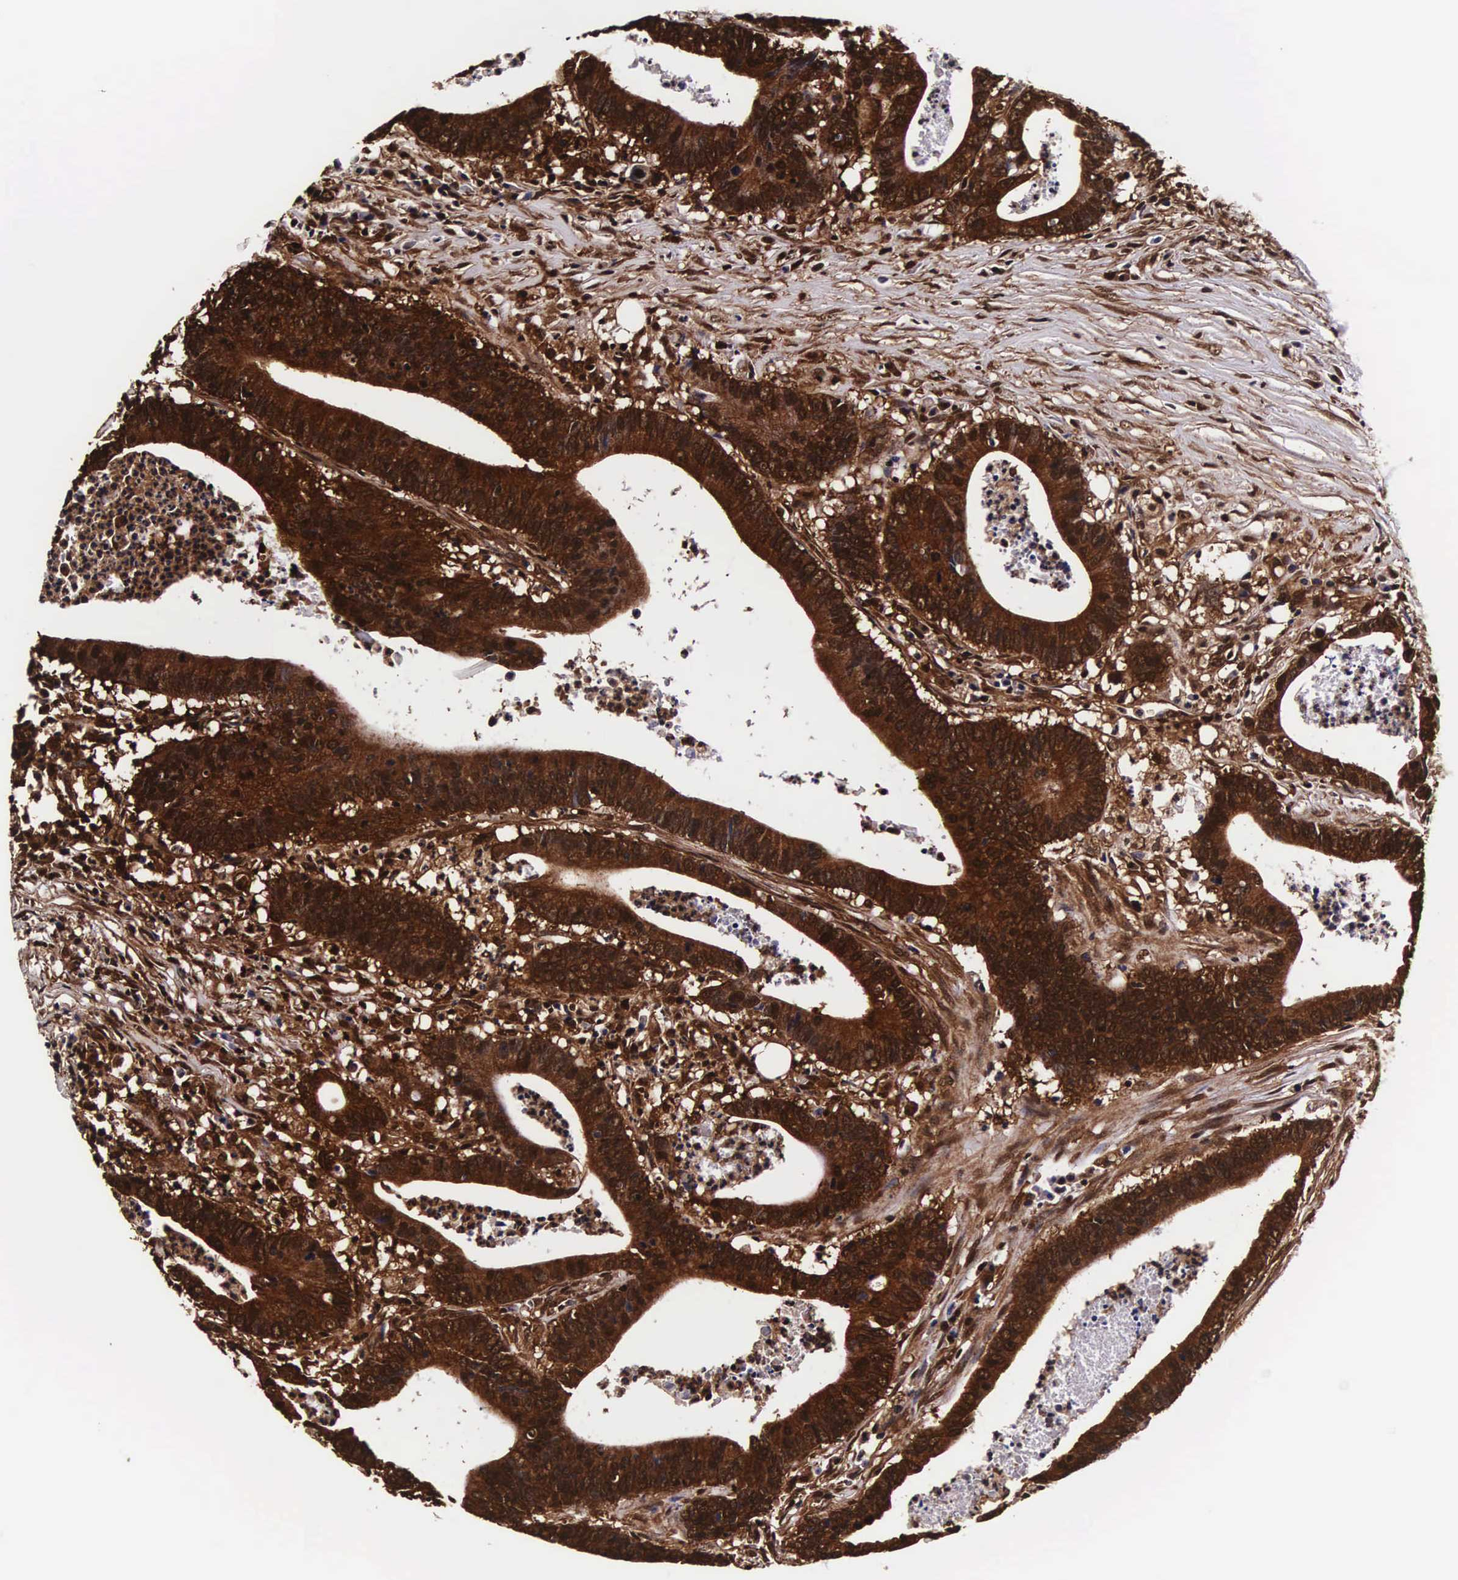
{"staining": {"intensity": "strong", "quantity": ">75%", "location": "cytoplasmic/membranous,nuclear"}, "tissue": "colorectal cancer", "cell_type": "Tumor cells", "image_type": "cancer", "snomed": [{"axis": "morphology", "description": "Adenocarcinoma, NOS"}, {"axis": "topography", "description": "Colon"}], "caption": "Immunohistochemistry of colorectal cancer displays high levels of strong cytoplasmic/membranous and nuclear positivity in about >75% of tumor cells.", "gene": "TECPR2", "patient": {"sex": "male", "age": 55}}